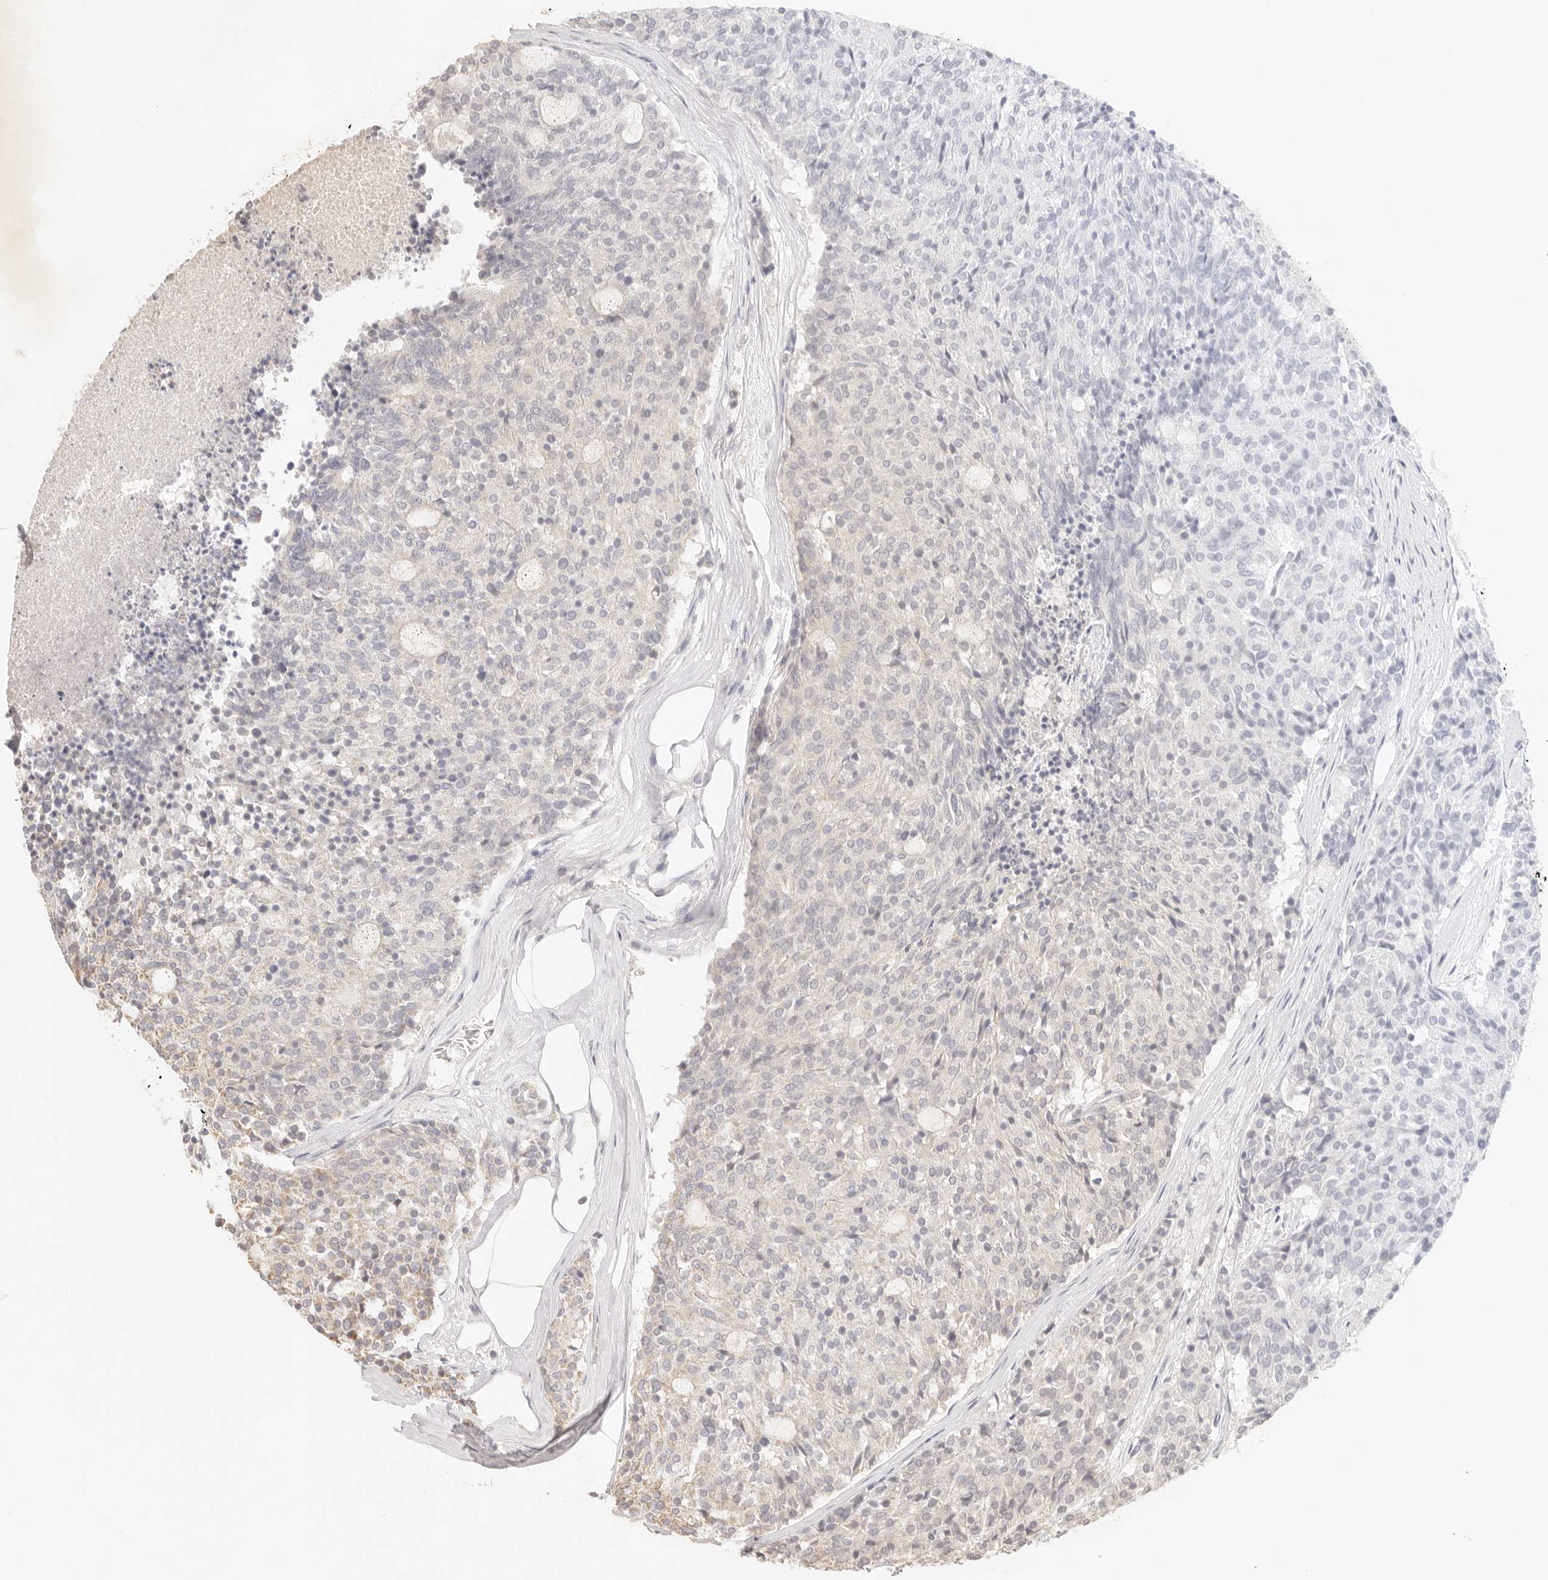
{"staining": {"intensity": "negative", "quantity": "none", "location": "none"}, "tissue": "carcinoid", "cell_type": "Tumor cells", "image_type": "cancer", "snomed": [{"axis": "morphology", "description": "Carcinoid, malignant, NOS"}, {"axis": "topography", "description": "Pancreas"}], "caption": "A high-resolution histopathology image shows IHC staining of carcinoid, which shows no significant positivity in tumor cells.", "gene": "CPLANE2", "patient": {"sex": "female", "age": 54}}